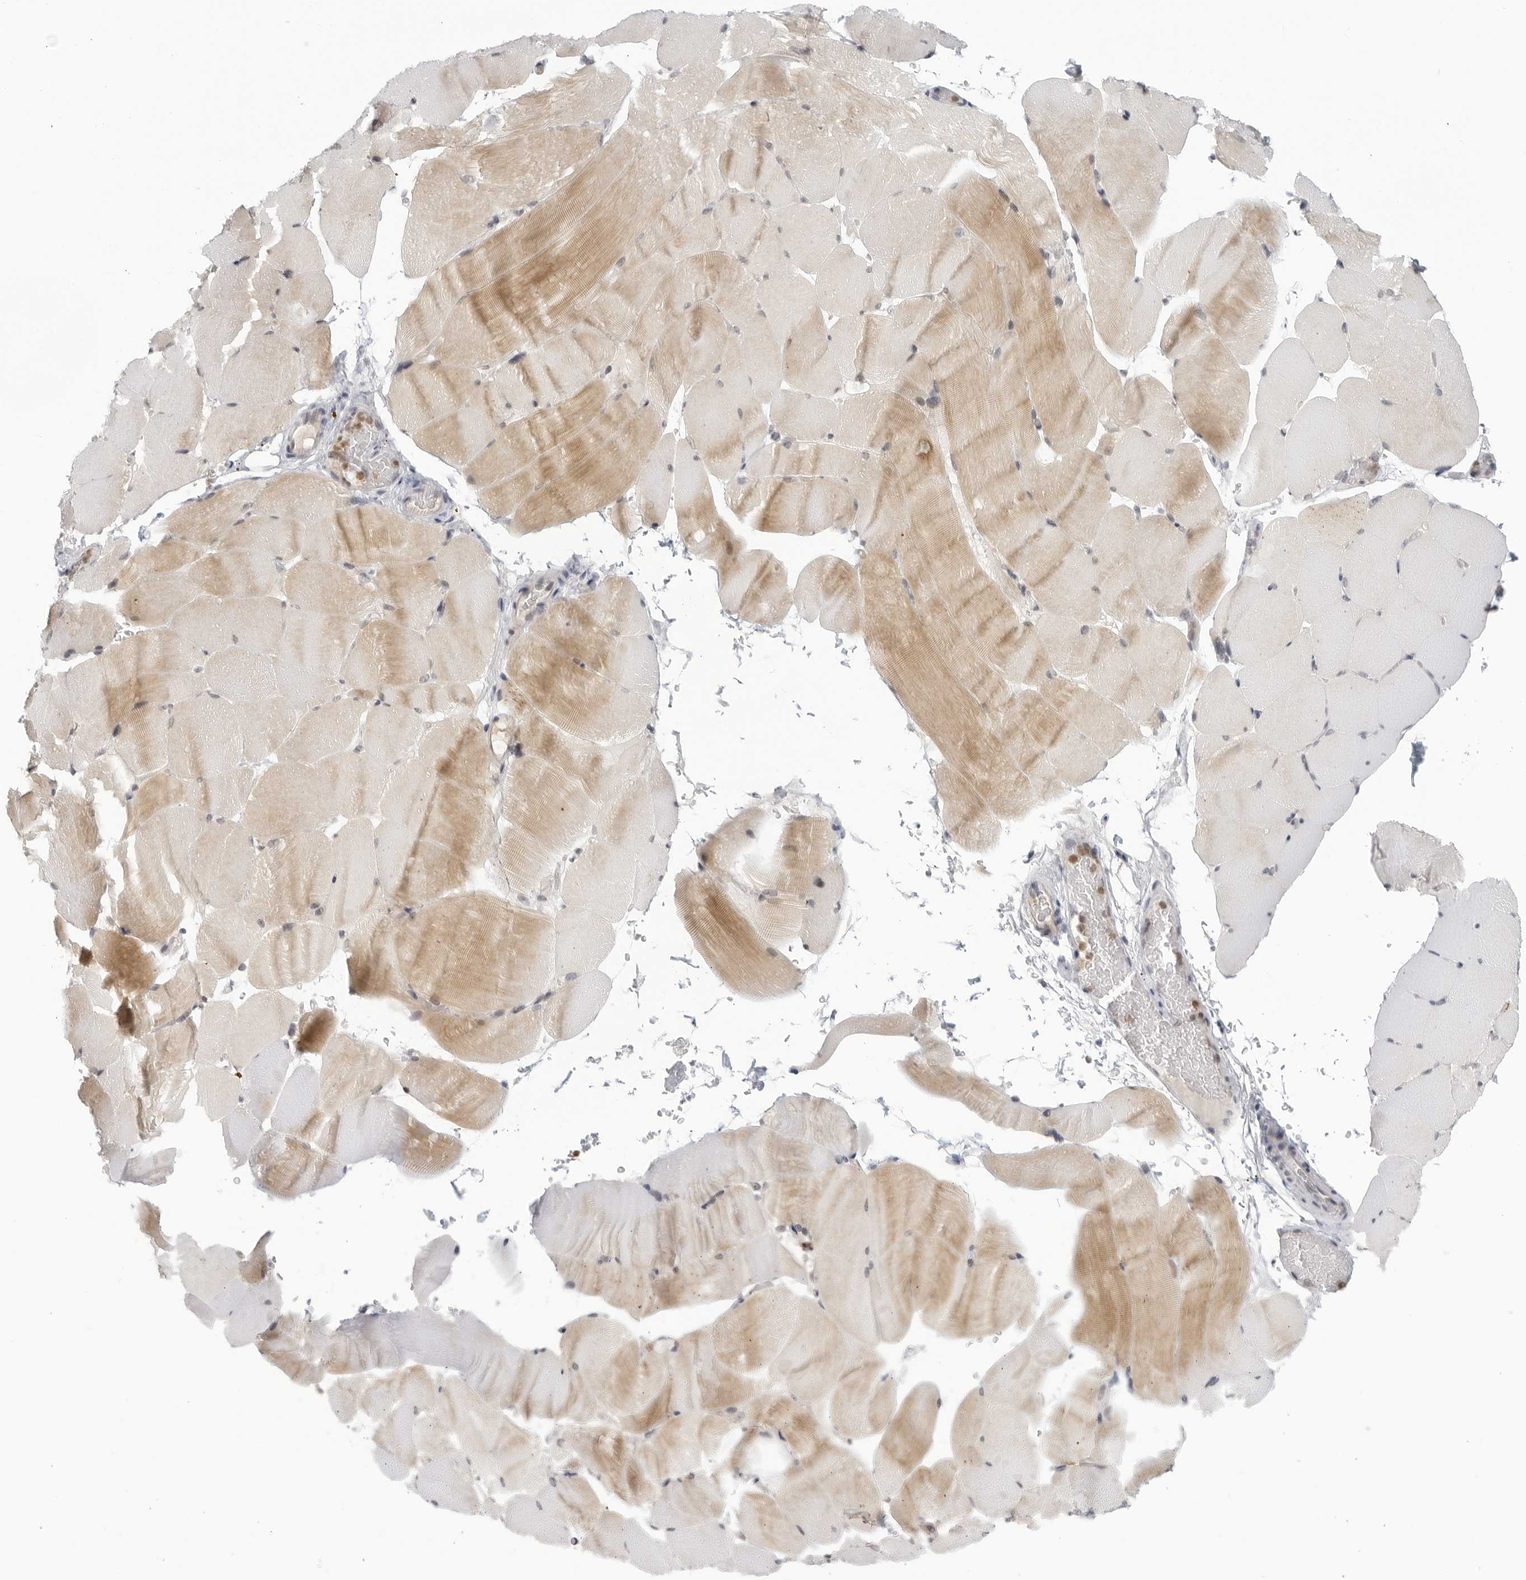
{"staining": {"intensity": "moderate", "quantity": "<25%", "location": "cytoplasmic/membranous"}, "tissue": "skeletal muscle", "cell_type": "Myocytes", "image_type": "normal", "snomed": [{"axis": "morphology", "description": "Normal tissue, NOS"}, {"axis": "topography", "description": "Skeletal muscle"}, {"axis": "topography", "description": "Parathyroid gland"}], "caption": "IHC (DAB (3,3'-diaminobenzidine)) staining of unremarkable human skeletal muscle shows moderate cytoplasmic/membranous protein positivity in approximately <25% of myocytes.", "gene": "CC2D1B", "patient": {"sex": "female", "age": 37}}